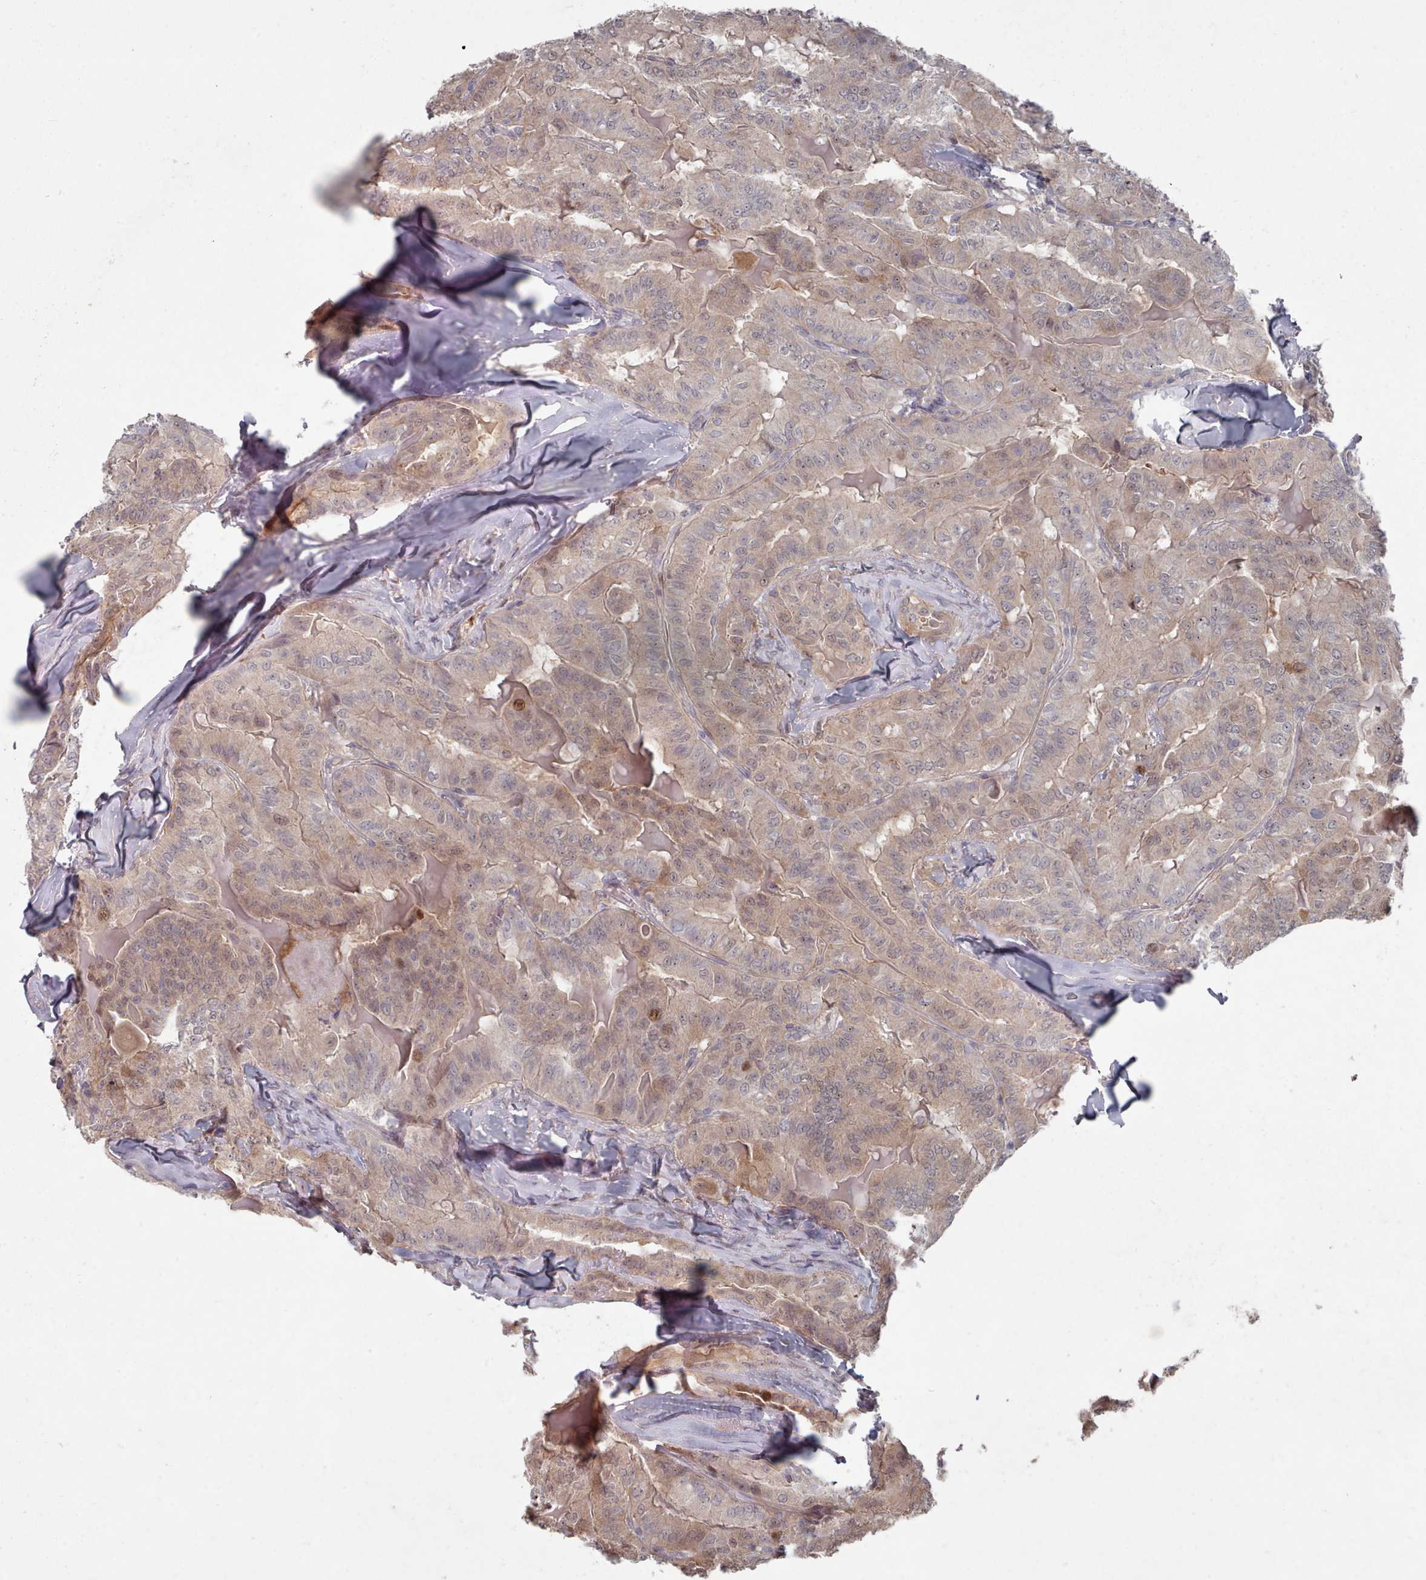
{"staining": {"intensity": "weak", "quantity": ">75%", "location": "cytoplasmic/membranous,nuclear"}, "tissue": "thyroid cancer", "cell_type": "Tumor cells", "image_type": "cancer", "snomed": [{"axis": "morphology", "description": "Papillary adenocarcinoma, NOS"}, {"axis": "topography", "description": "Thyroid gland"}], "caption": "A brown stain labels weak cytoplasmic/membranous and nuclear expression of a protein in thyroid cancer tumor cells.", "gene": "COL8A2", "patient": {"sex": "female", "age": 68}}